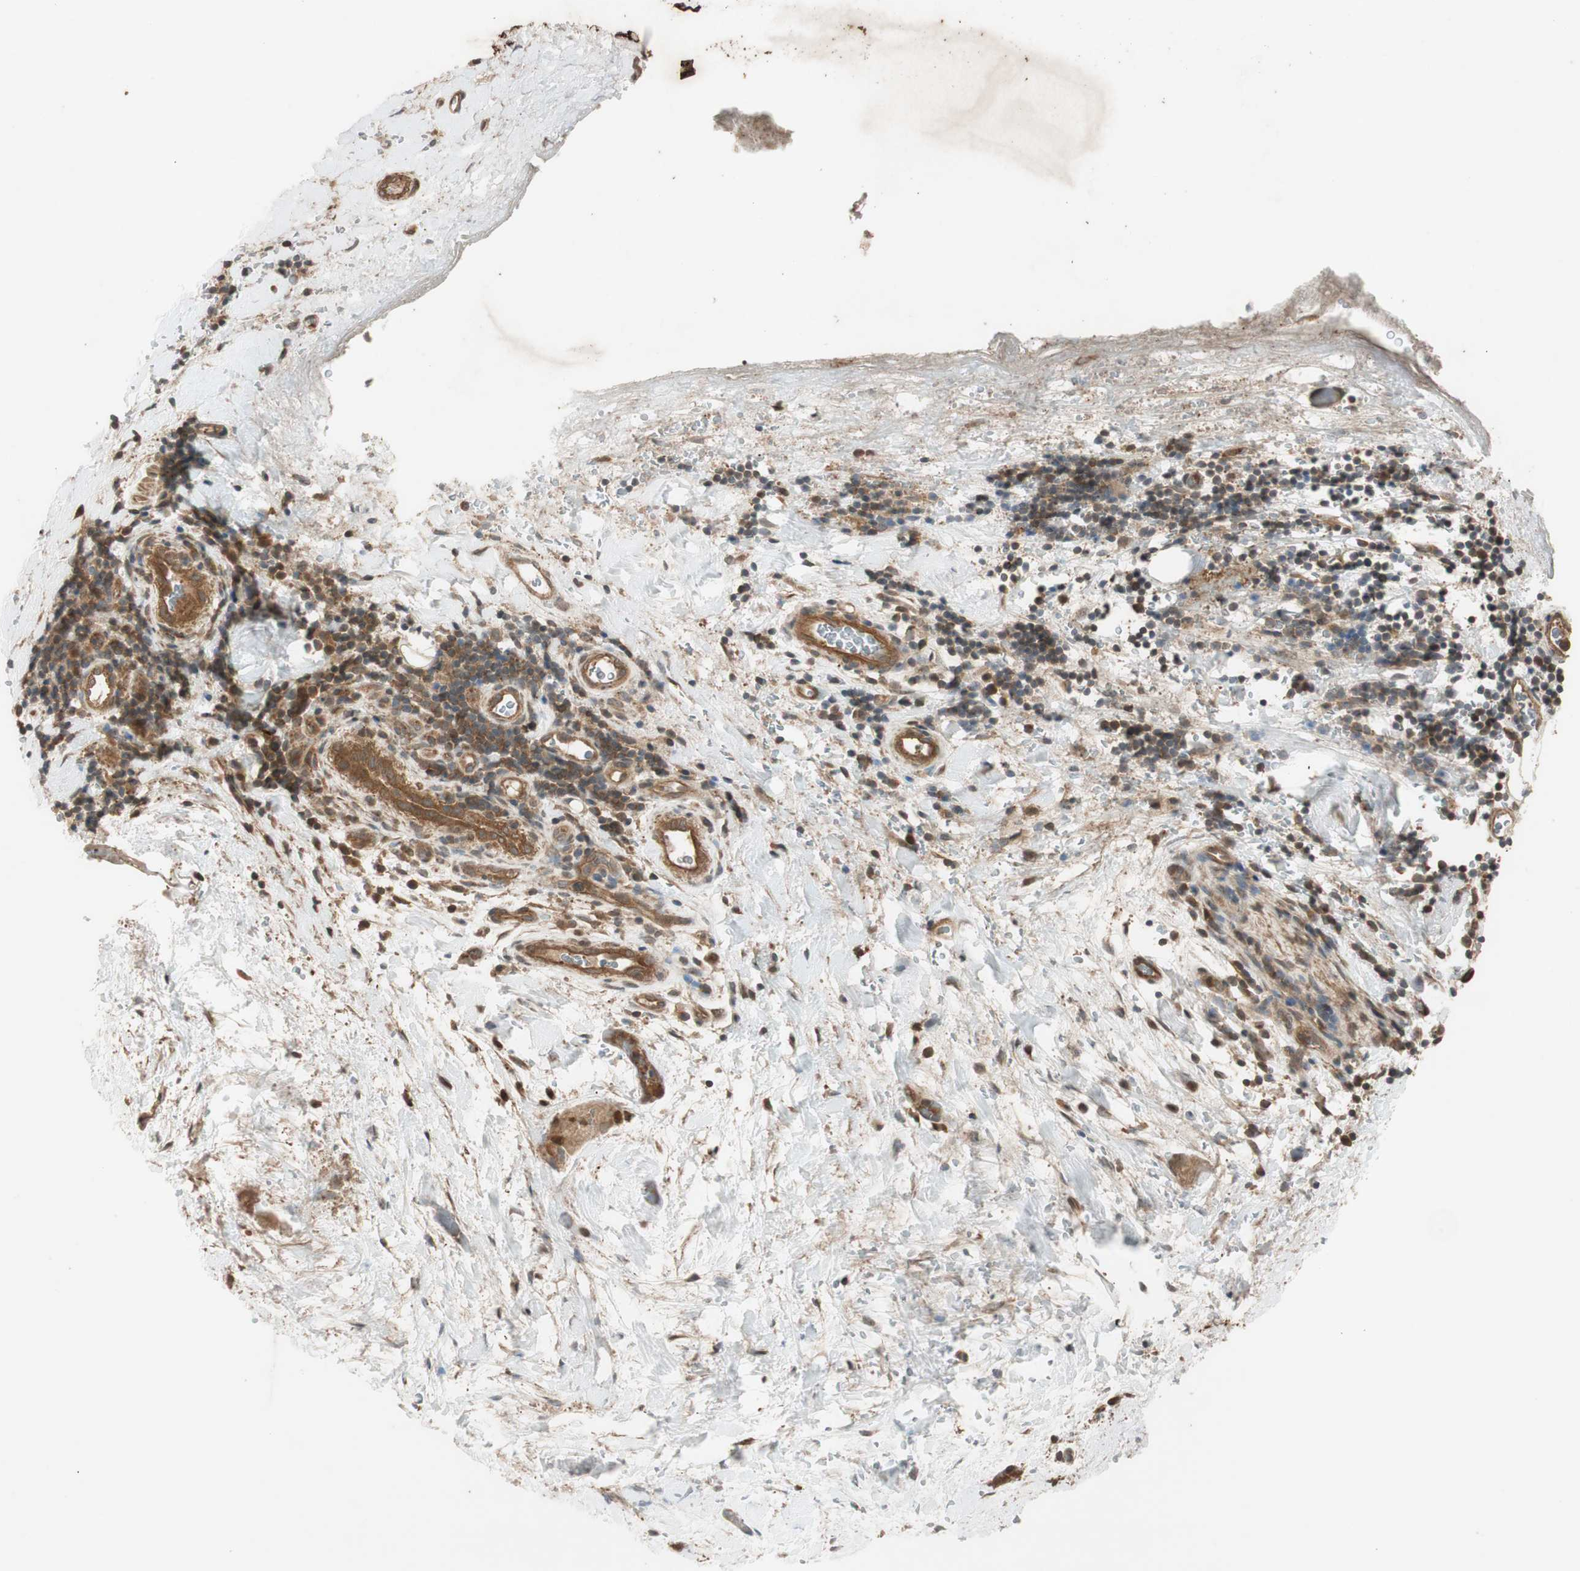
{"staining": {"intensity": "moderate", "quantity": "25%-75%", "location": "cytoplasmic/membranous"}, "tissue": "liver cancer", "cell_type": "Tumor cells", "image_type": "cancer", "snomed": [{"axis": "morphology", "description": "Normal tissue, NOS"}, {"axis": "morphology", "description": "Cholangiocarcinoma"}, {"axis": "topography", "description": "Liver"}, {"axis": "topography", "description": "Peripheral nerve tissue"}], "caption": "Human liver cholangiocarcinoma stained with a brown dye shows moderate cytoplasmic/membranous positive expression in approximately 25%-75% of tumor cells.", "gene": "EPHA8", "patient": {"sex": "male", "age": 50}}